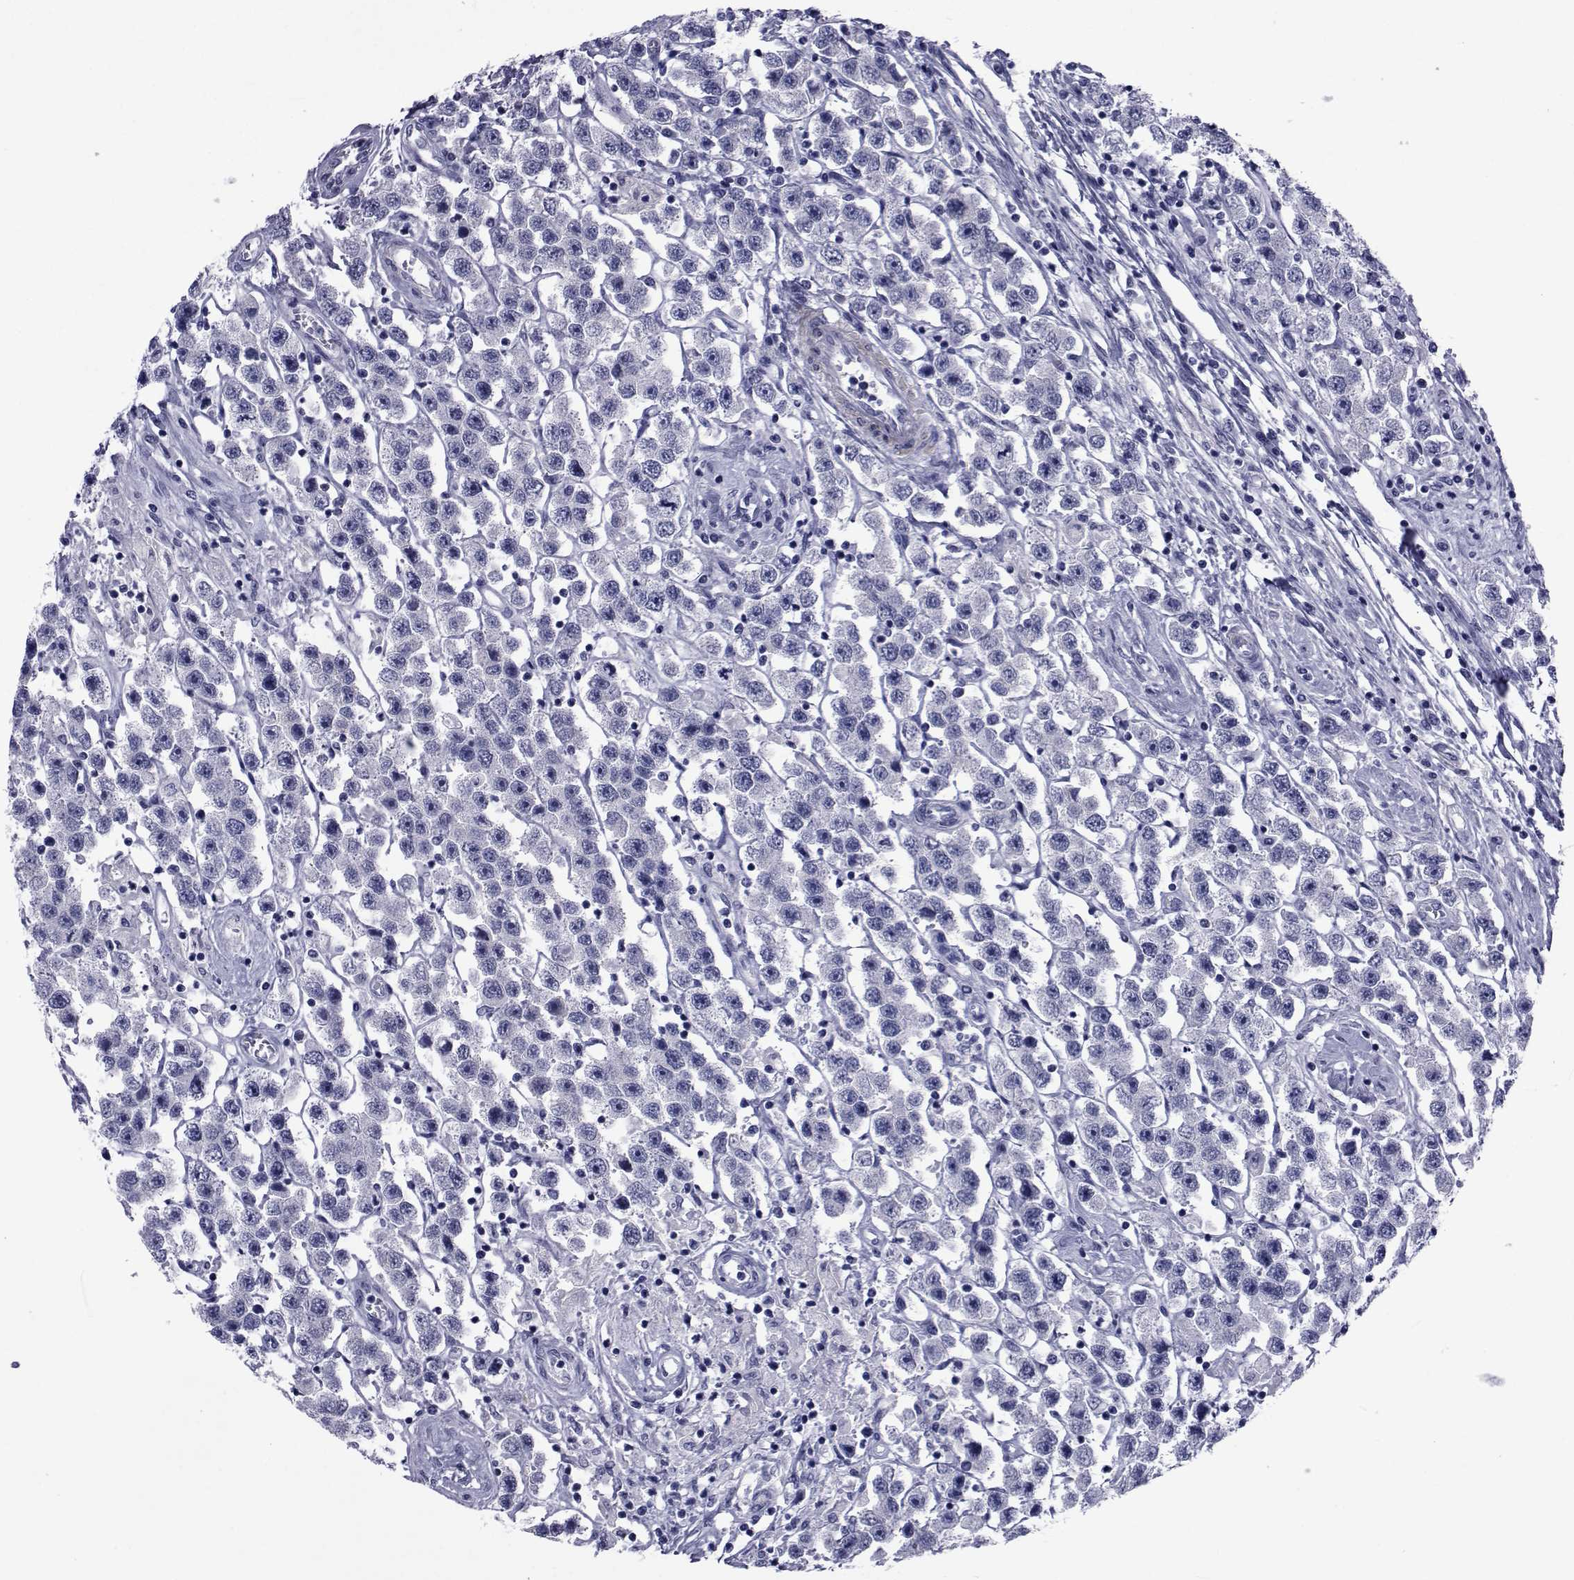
{"staining": {"intensity": "negative", "quantity": "none", "location": "none"}, "tissue": "testis cancer", "cell_type": "Tumor cells", "image_type": "cancer", "snomed": [{"axis": "morphology", "description": "Seminoma, NOS"}, {"axis": "topography", "description": "Testis"}], "caption": "The IHC micrograph has no significant positivity in tumor cells of testis seminoma tissue.", "gene": "GKAP1", "patient": {"sex": "male", "age": 45}}